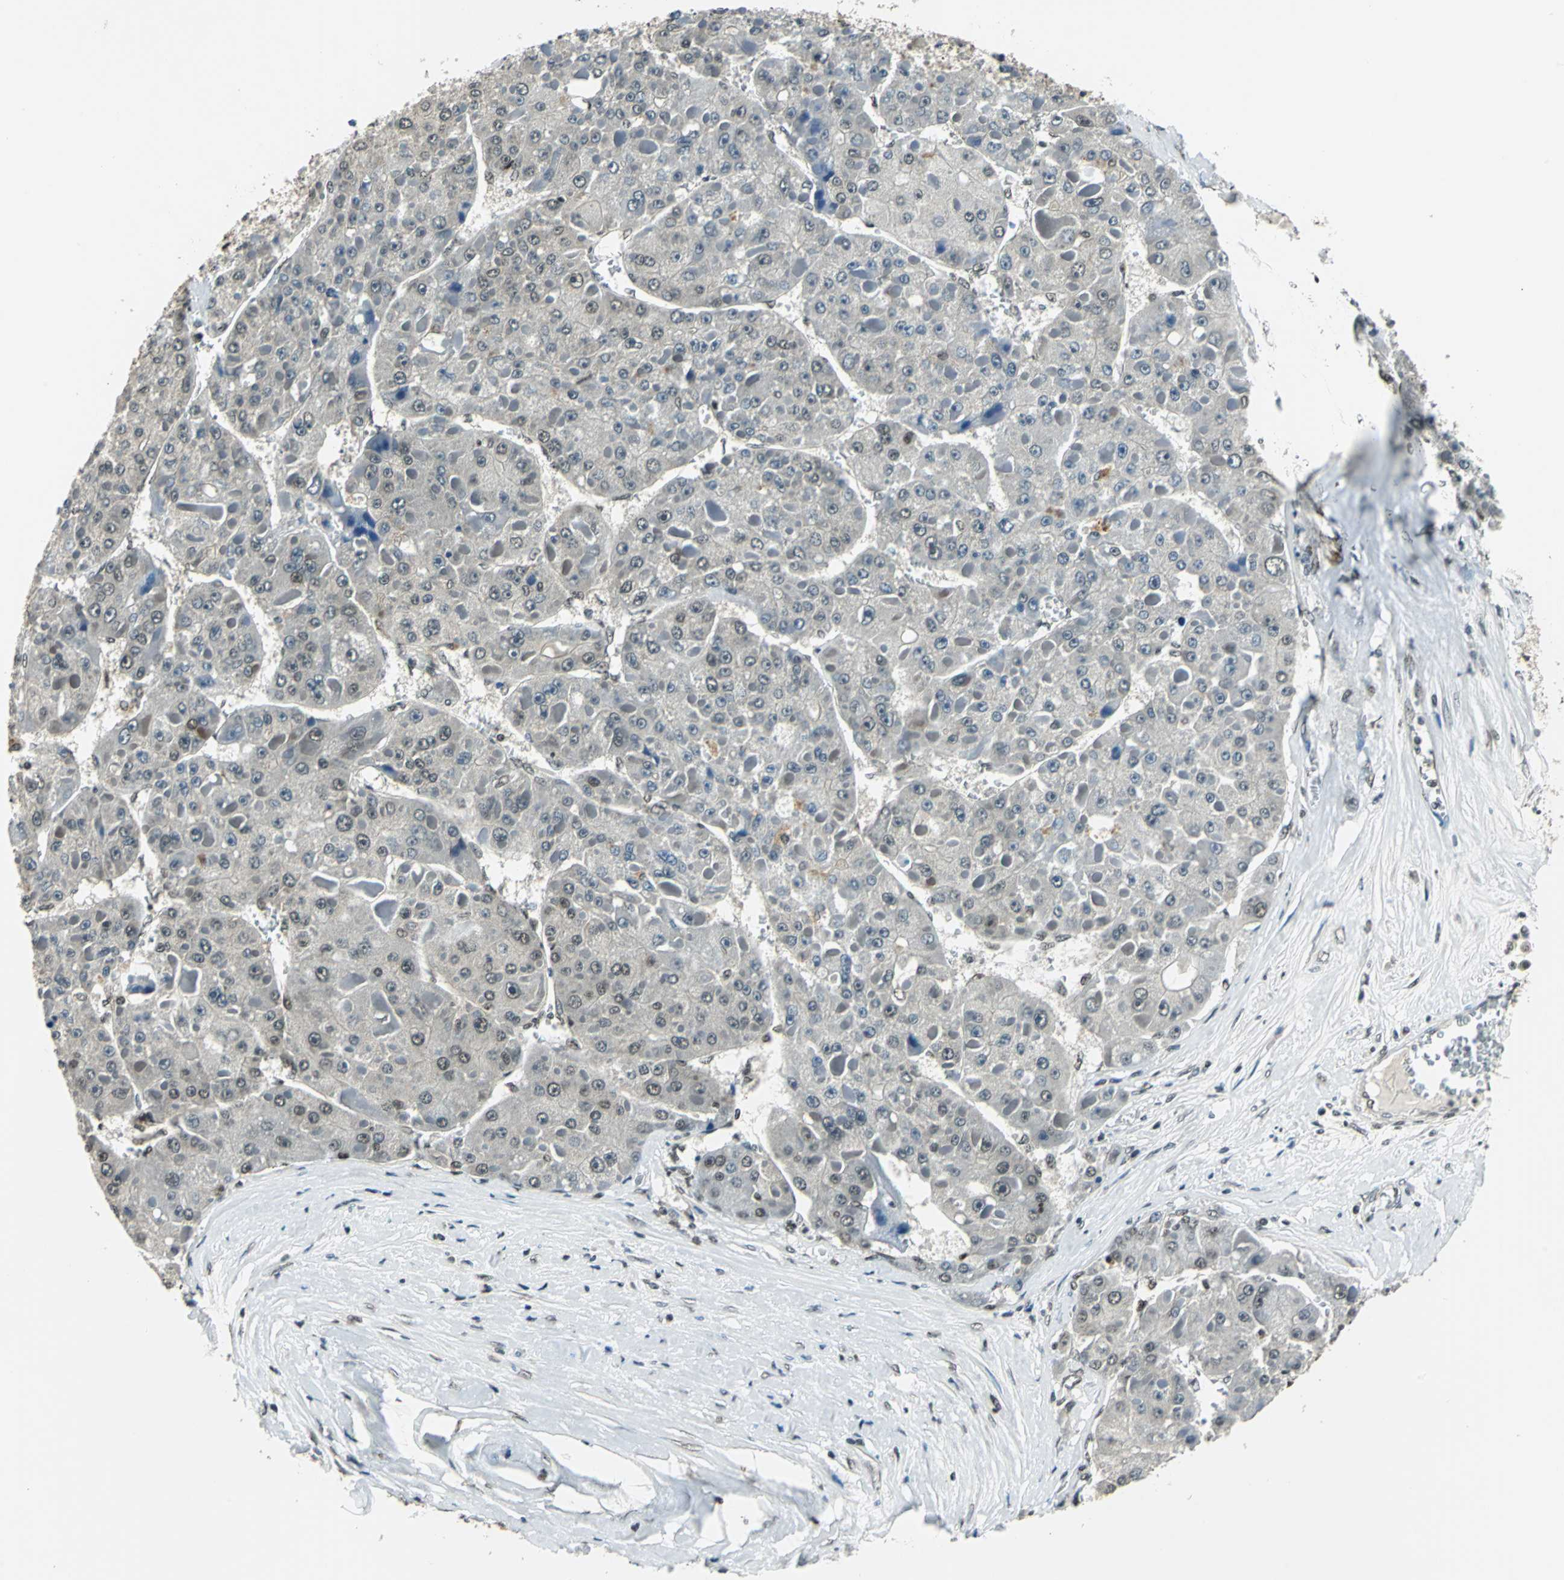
{"staining": {"intensity": "moderate", "quantity": "<25%", "location": "nuclear"}, "tissue": "liver cancer", "cell_type": "Tumor cells", "image_type": "cancer", "snomed": [{"axis": "morphology", "description": "Carcinoma, Hepatocellular, NOS"}, {"axis": "topography", "description": "Liver"}], "caption": "Protein staining of liver hepatocellular carcinoma tissue displays moderate nuclear positivity in about <25% of tumor cells.", "gene": "RBM14", "patient": {"sex": "female", "age": 73}}